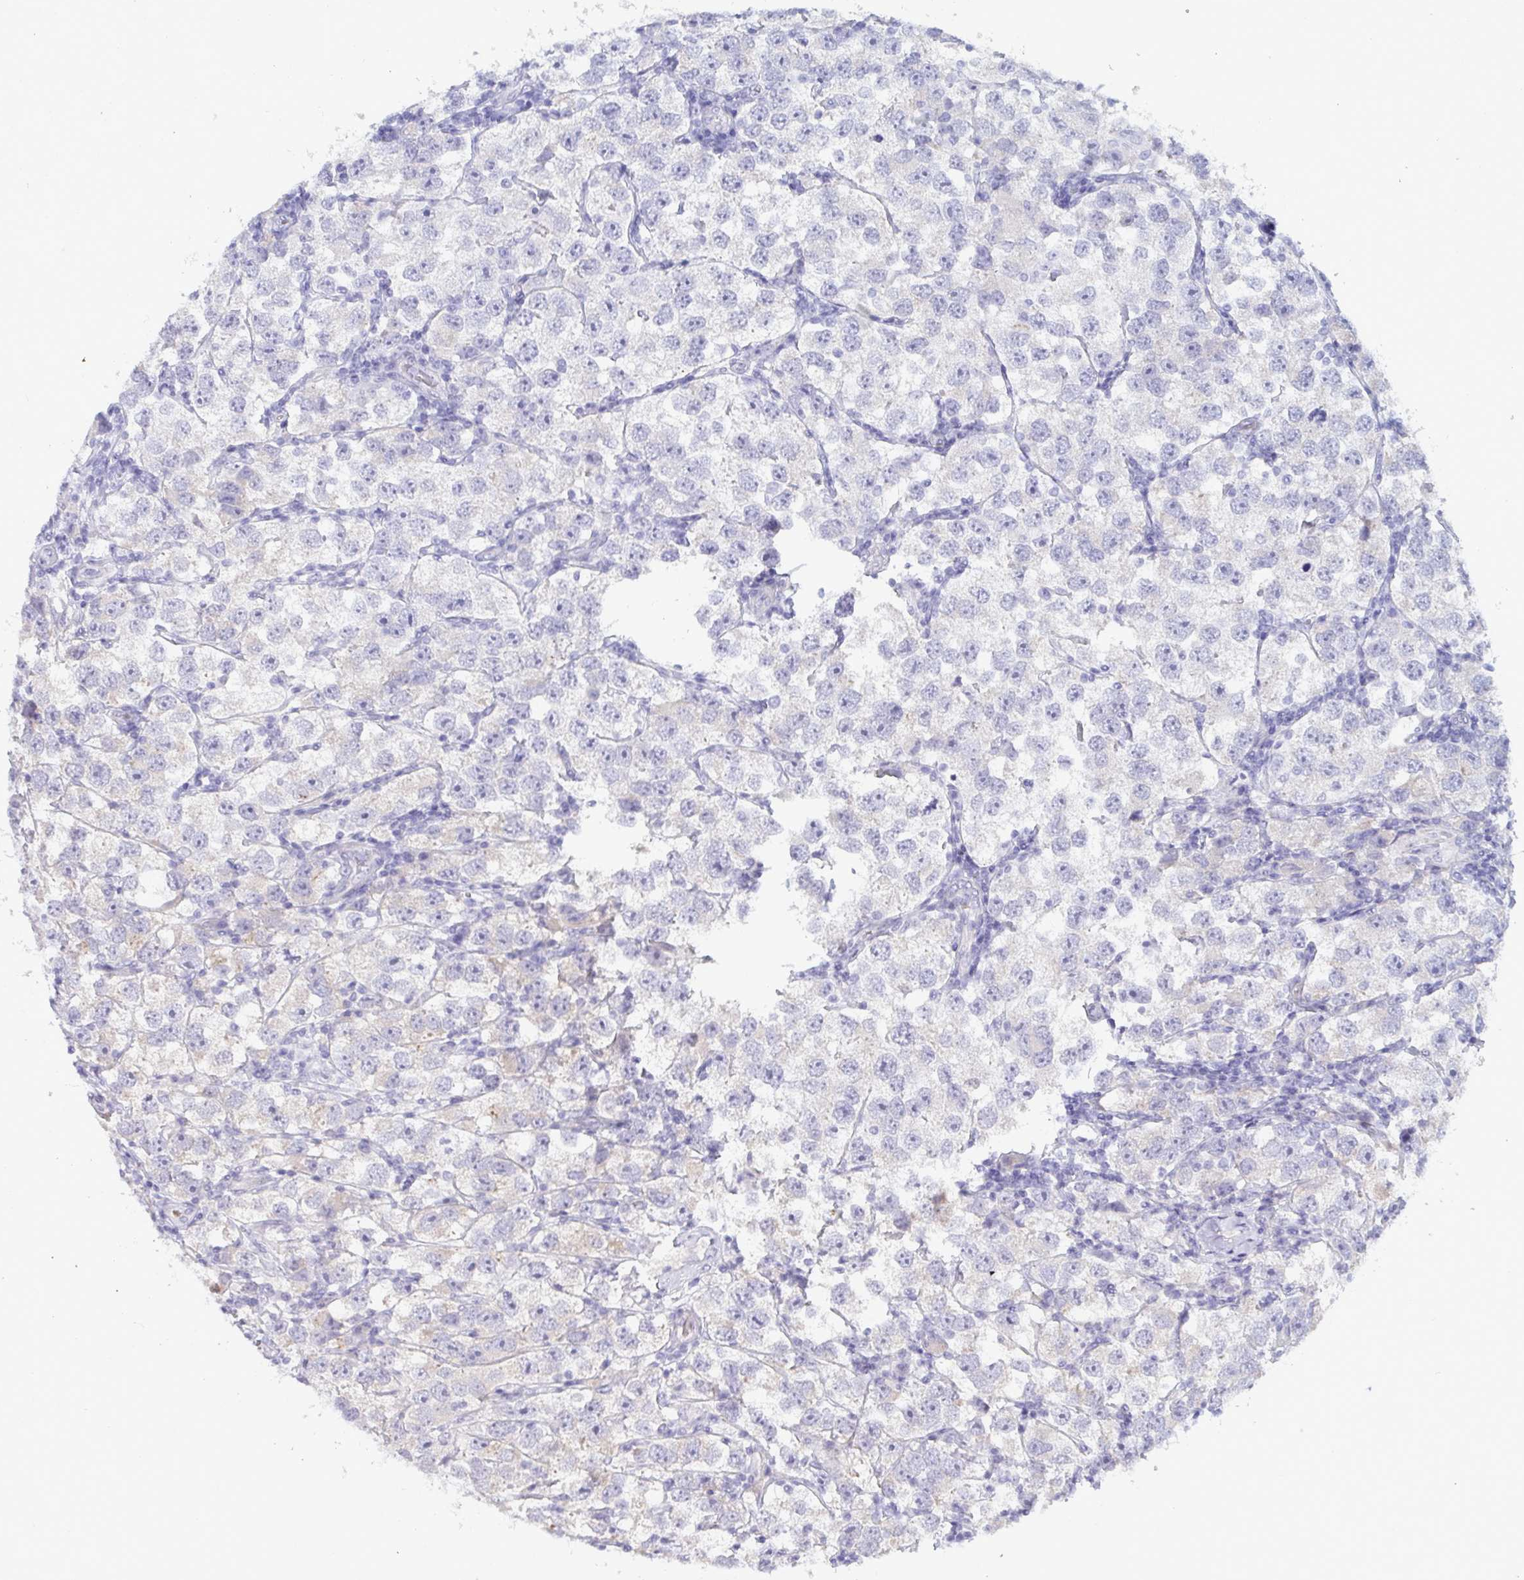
{"staining": {"intensity": "negative", "quantity": "none", "location": "none"}, "tissue": "testis cancer", "cell_type": "Tumor cells", "image_type": "cancer", "snomed": [{"axis": "morphology", "description": "Seminoma, NOS"}, {"axis": "topography", "description": "Testis"}], "caption": "An image of testis seminoma stained for a protein reveals no brown staining in tumor cells.", "gene": "ZNF684", "patient": {"sex": "male", "age": 26}}